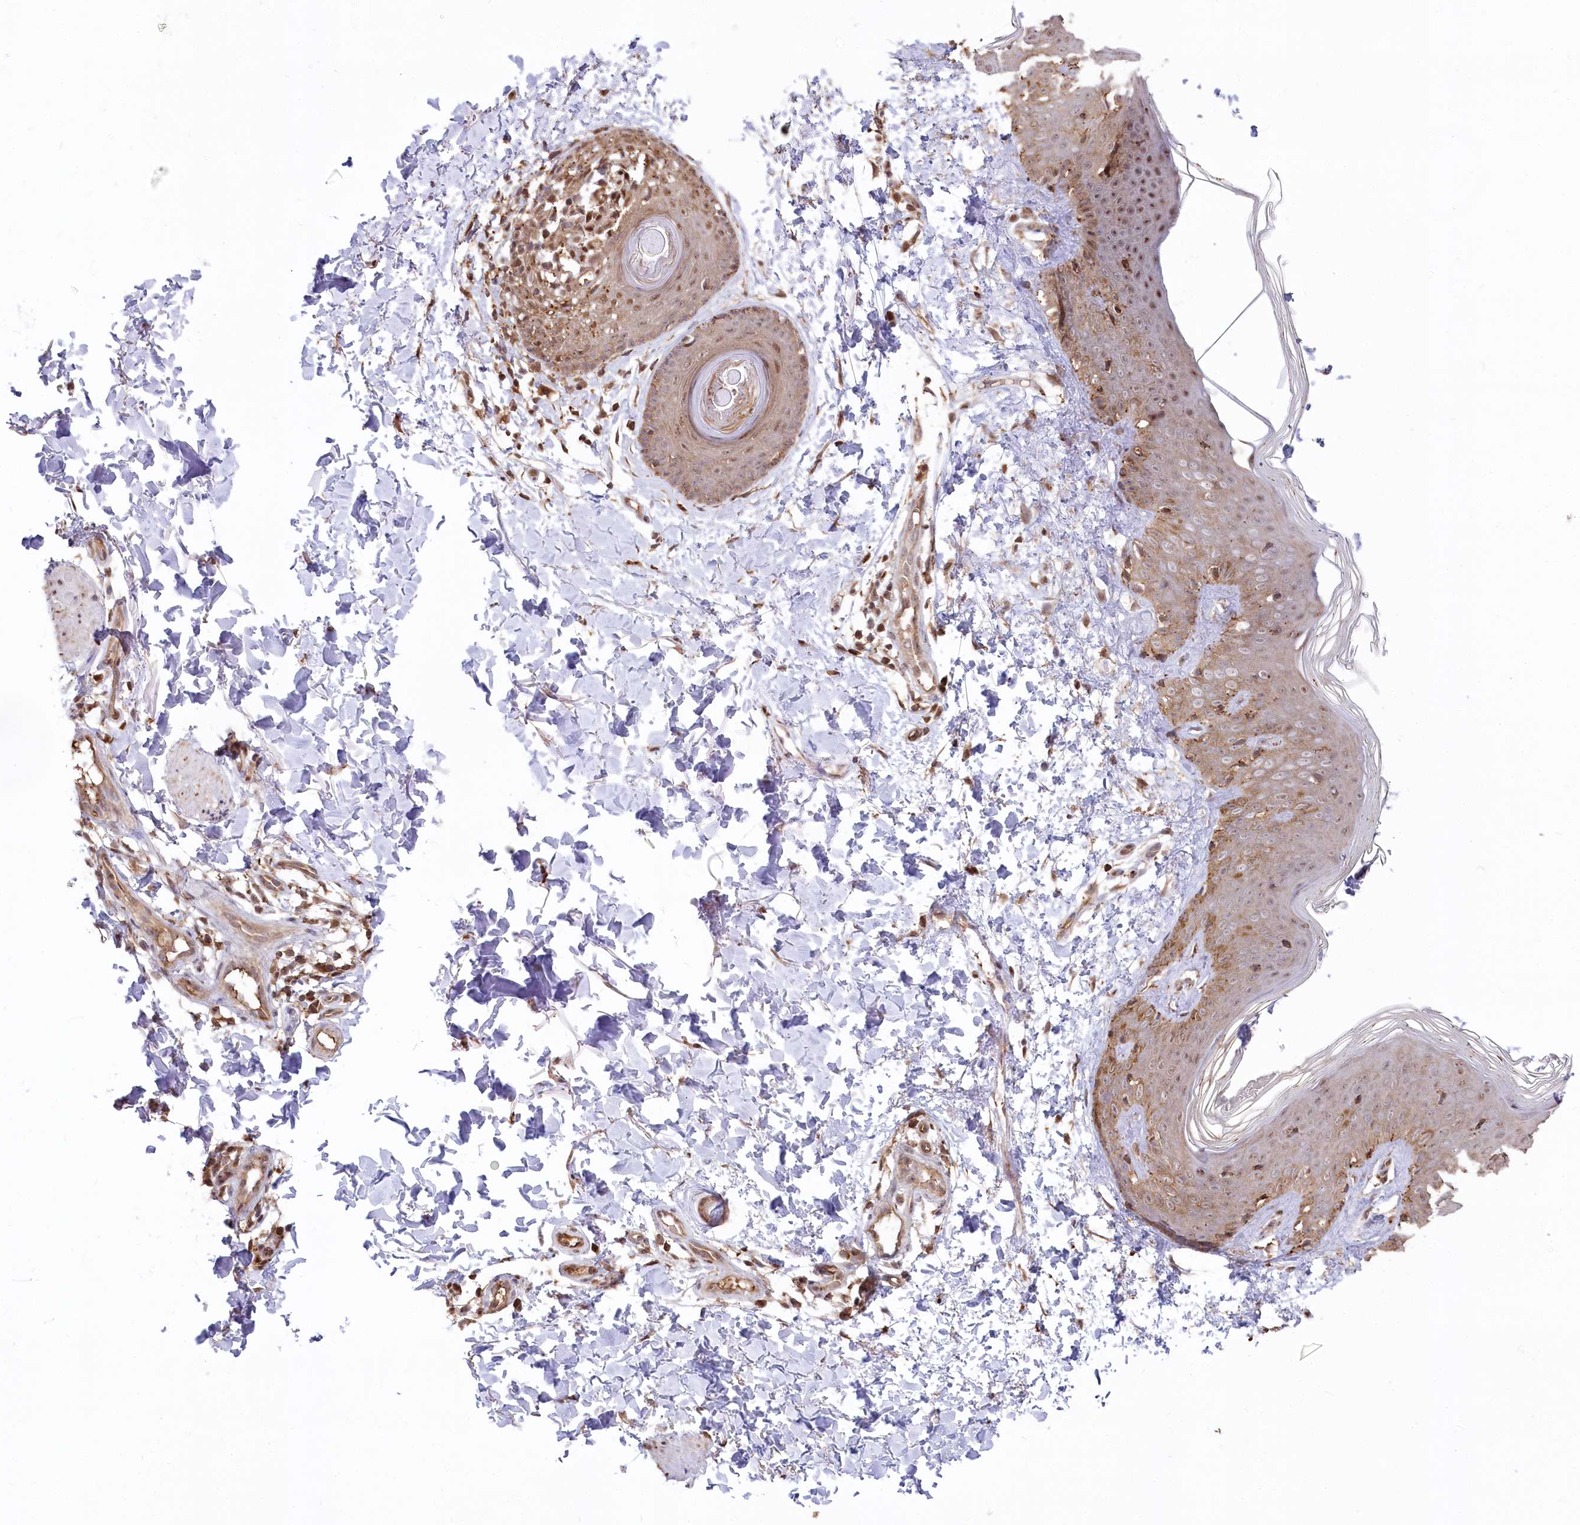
{"staining": {"intensity": "moderate", "quantity": ">75%", "location": "cytoplasmic/membranous,nuclear"}, "tissue": "skin", "cell_type": "Fibroblasts", "image_type": "normal", "snomed": [{"axis": "morphology", "description": "Normal tissue, NOS"}, {"axis": "topography", "description": "Skin"}], "caption": "A micrograph of human skin stained for a protein demonstrates moderate cytoplasmic/membranous,nuclear brown staining in fibroblasts.", "gene": "PSMA1", "patient": {"sex": "male", "age": 37}}